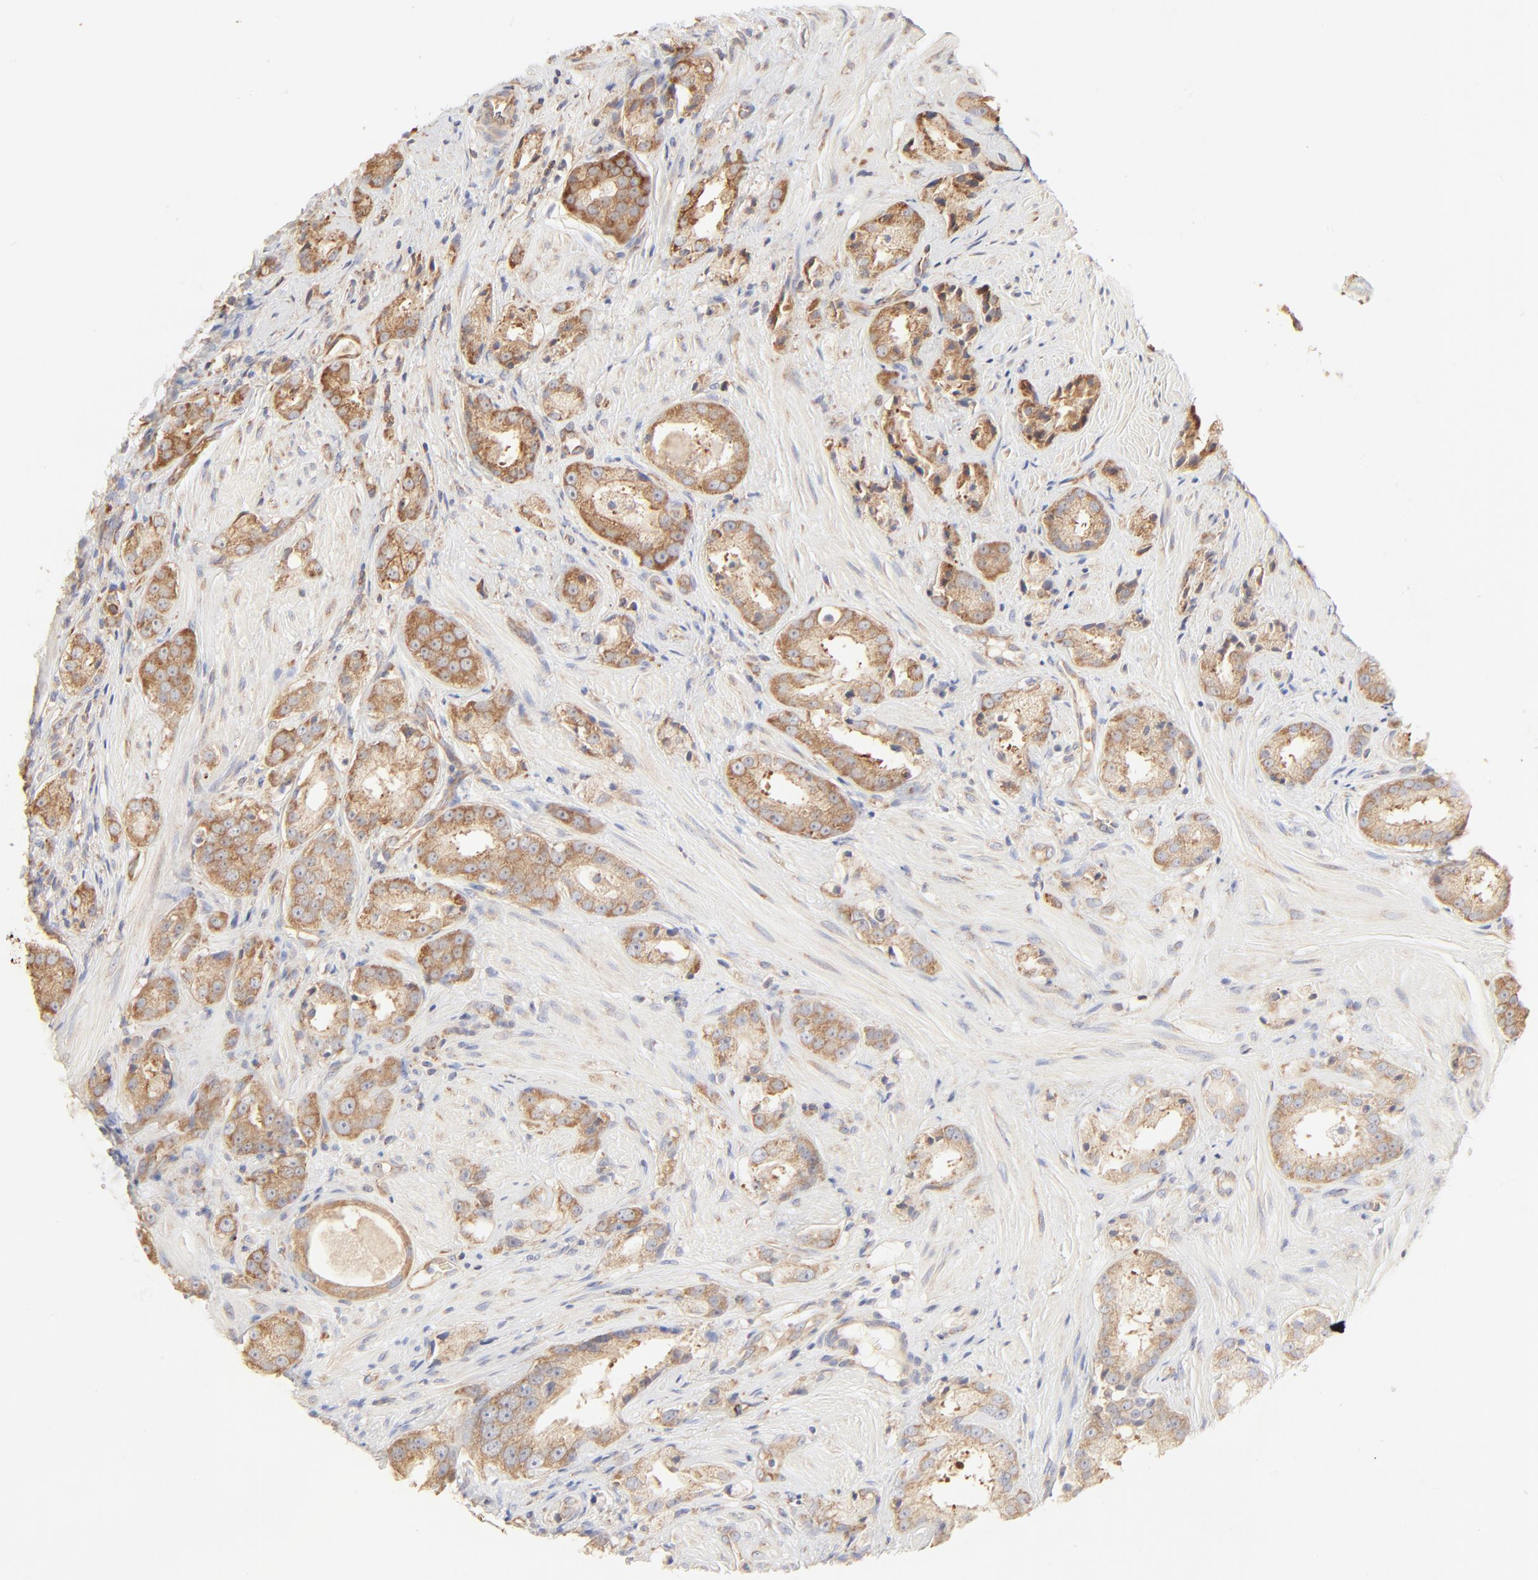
{"staining": {"intensity": "moderate", "quantity": ">75%", "location": "cytoplasmic/membranous"}, "tissue": "prostate cancer", "cell_type": "Tumor cells", "image_type": "cancer", "snomed": [{"axis": "morphology", "description": "Adenocarcinoma, Medium grade"}, {"axis": "topography", "description": "Prostate"}], "caption": "DAB immunohistochemical staining of human prostate adenocarcinoma (medium-grade) reveals moderate cytoplasmic/membranous protein staining in about >75% of tumor cells. (brown staining indicates protein expression, while blue staining denotes nuclei).", "gene": "RPS20", "patient": {"sex": "male", "age": 53}}